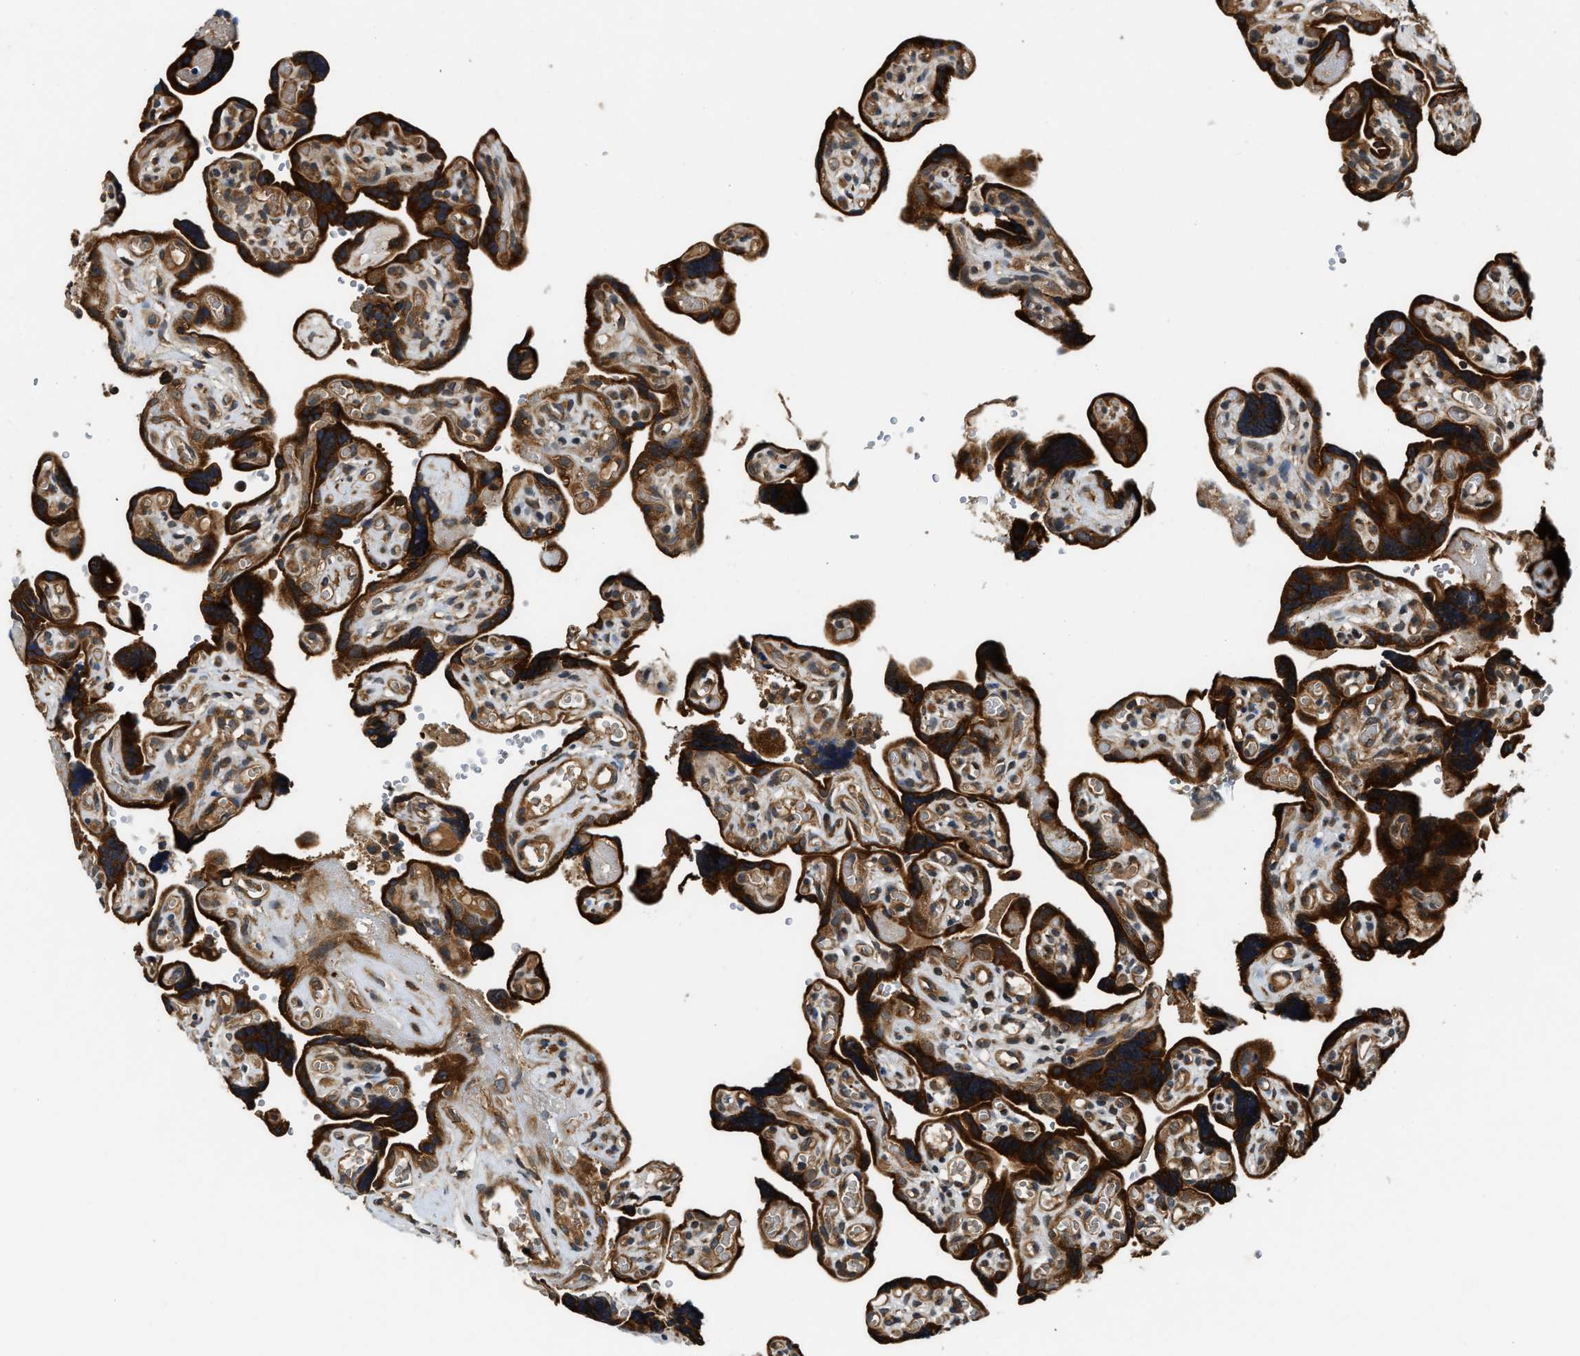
{"staining": {"intensity": "moderate", "quantity": ">75%", "location": "cytoplasmic/membranous"}, "tissue": "placenta", "cell_type": "Decidual cells", "image_type": "normal", "snomed": [{"axis": "morphology", "description": "Normal tissue, NOS"}, {"axis": "topography", "description": "Placenta"}], "caption": "About >75% of decidual cells in unremarkable human placenta exhibit moderate cytoplasmic/membranous protein expression as visualized by brown immunohistochemical staining.", "gene": "PNPLA8", "patient": {"sex": "female", "age": 30}}